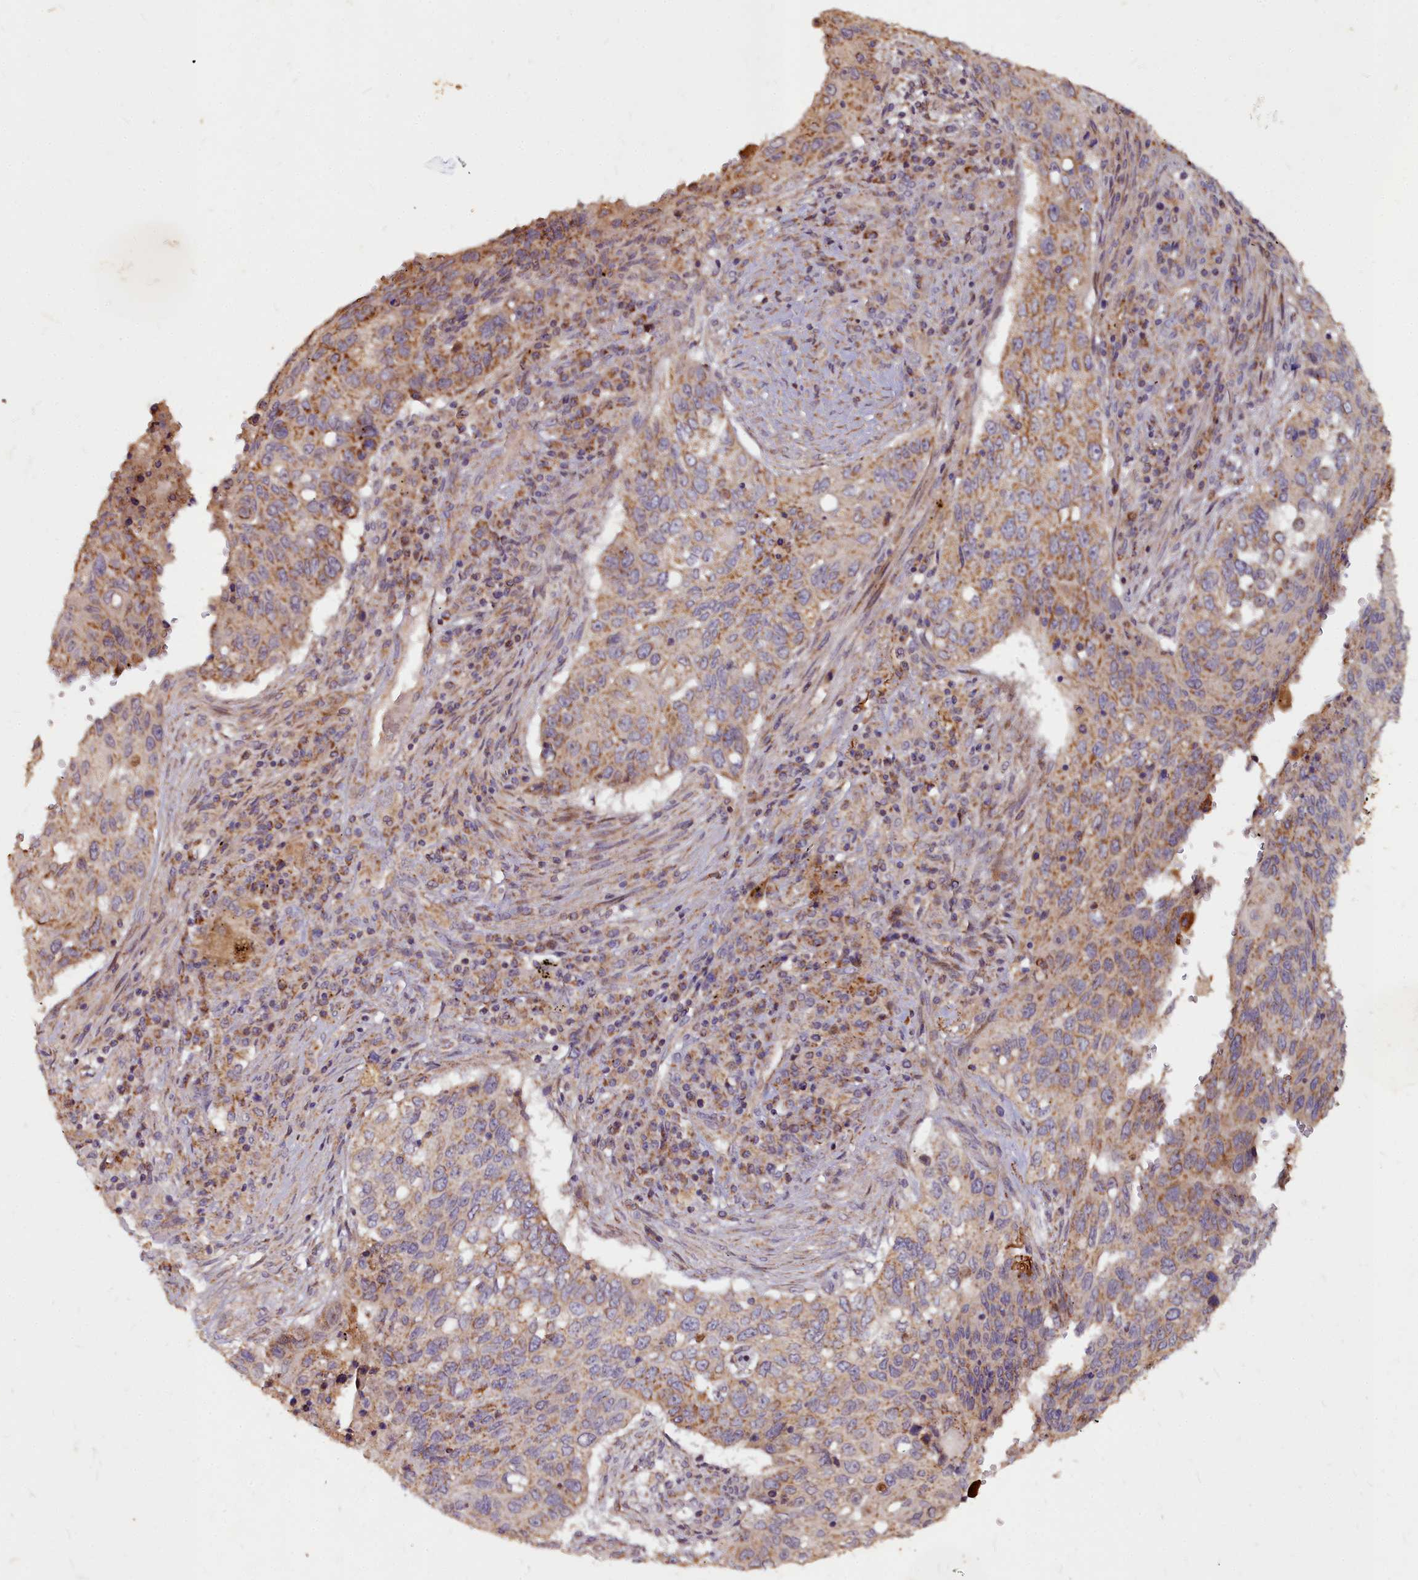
{"staining": {"intensity": "moderate", "quantity": ">75%", "location": "cytoplasmic/membranous"}, "tissue": "lung cancer", "cell_type": "Tumor cells", "image_type": "cancer", "snomed": [{"axis": "morphology", "description": "Squamous cell carcinoma, NOS"}, {"axis": "topography", "description": "Lung"}], "caption": "Human lung squamous cell carcinoma stained for a protein (brown) exhibits moderate cytoplasmic/membranous positive expression in approximately >75% of tumor cells.", "gene": "COX11", "patient": {"sex": "female", "age": 63}}